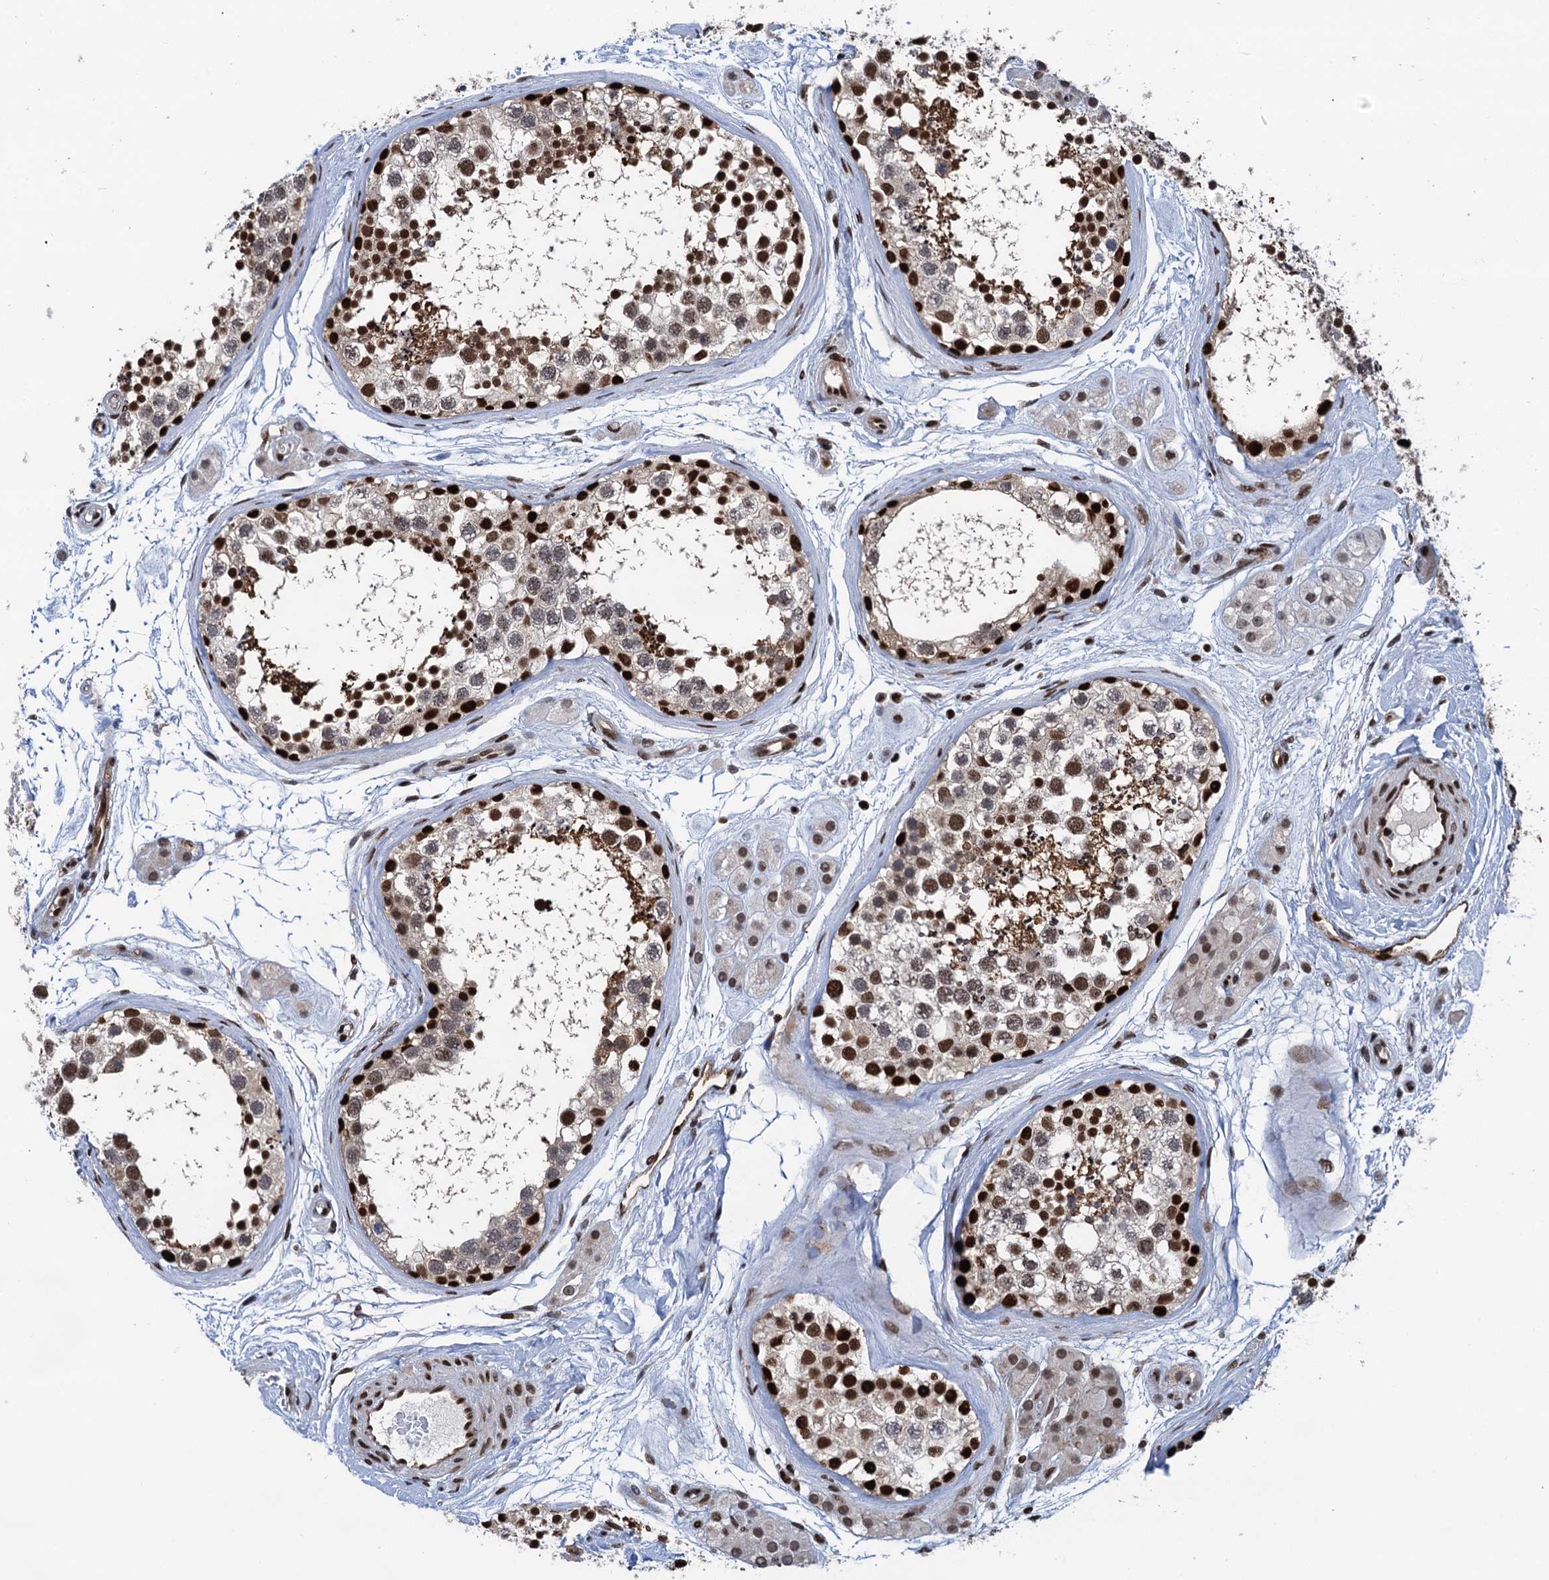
{"staining": {"intensity": "strong", "quantity": ">75%", "location": "cytoplasmic/membranous,nuclear"}, "tissue": "testis", "cell_type": "Cells in seminiferous ducts", "image_type": "normal", "snomed": [{"axis": "morphology", "description": "Normal tissue, NOS"}, {"axis": "topography", "description": "Testis"}], "caption": "This is a micrograph of immunohistochemistry (IHC) staining of normal testis, which shows strong expression in the cytoplasmic/membranous,nuclear of cells in seminiferous ducts.", "gene": "PPP4R1", "patient": {"sex": "male", "age": 56}}